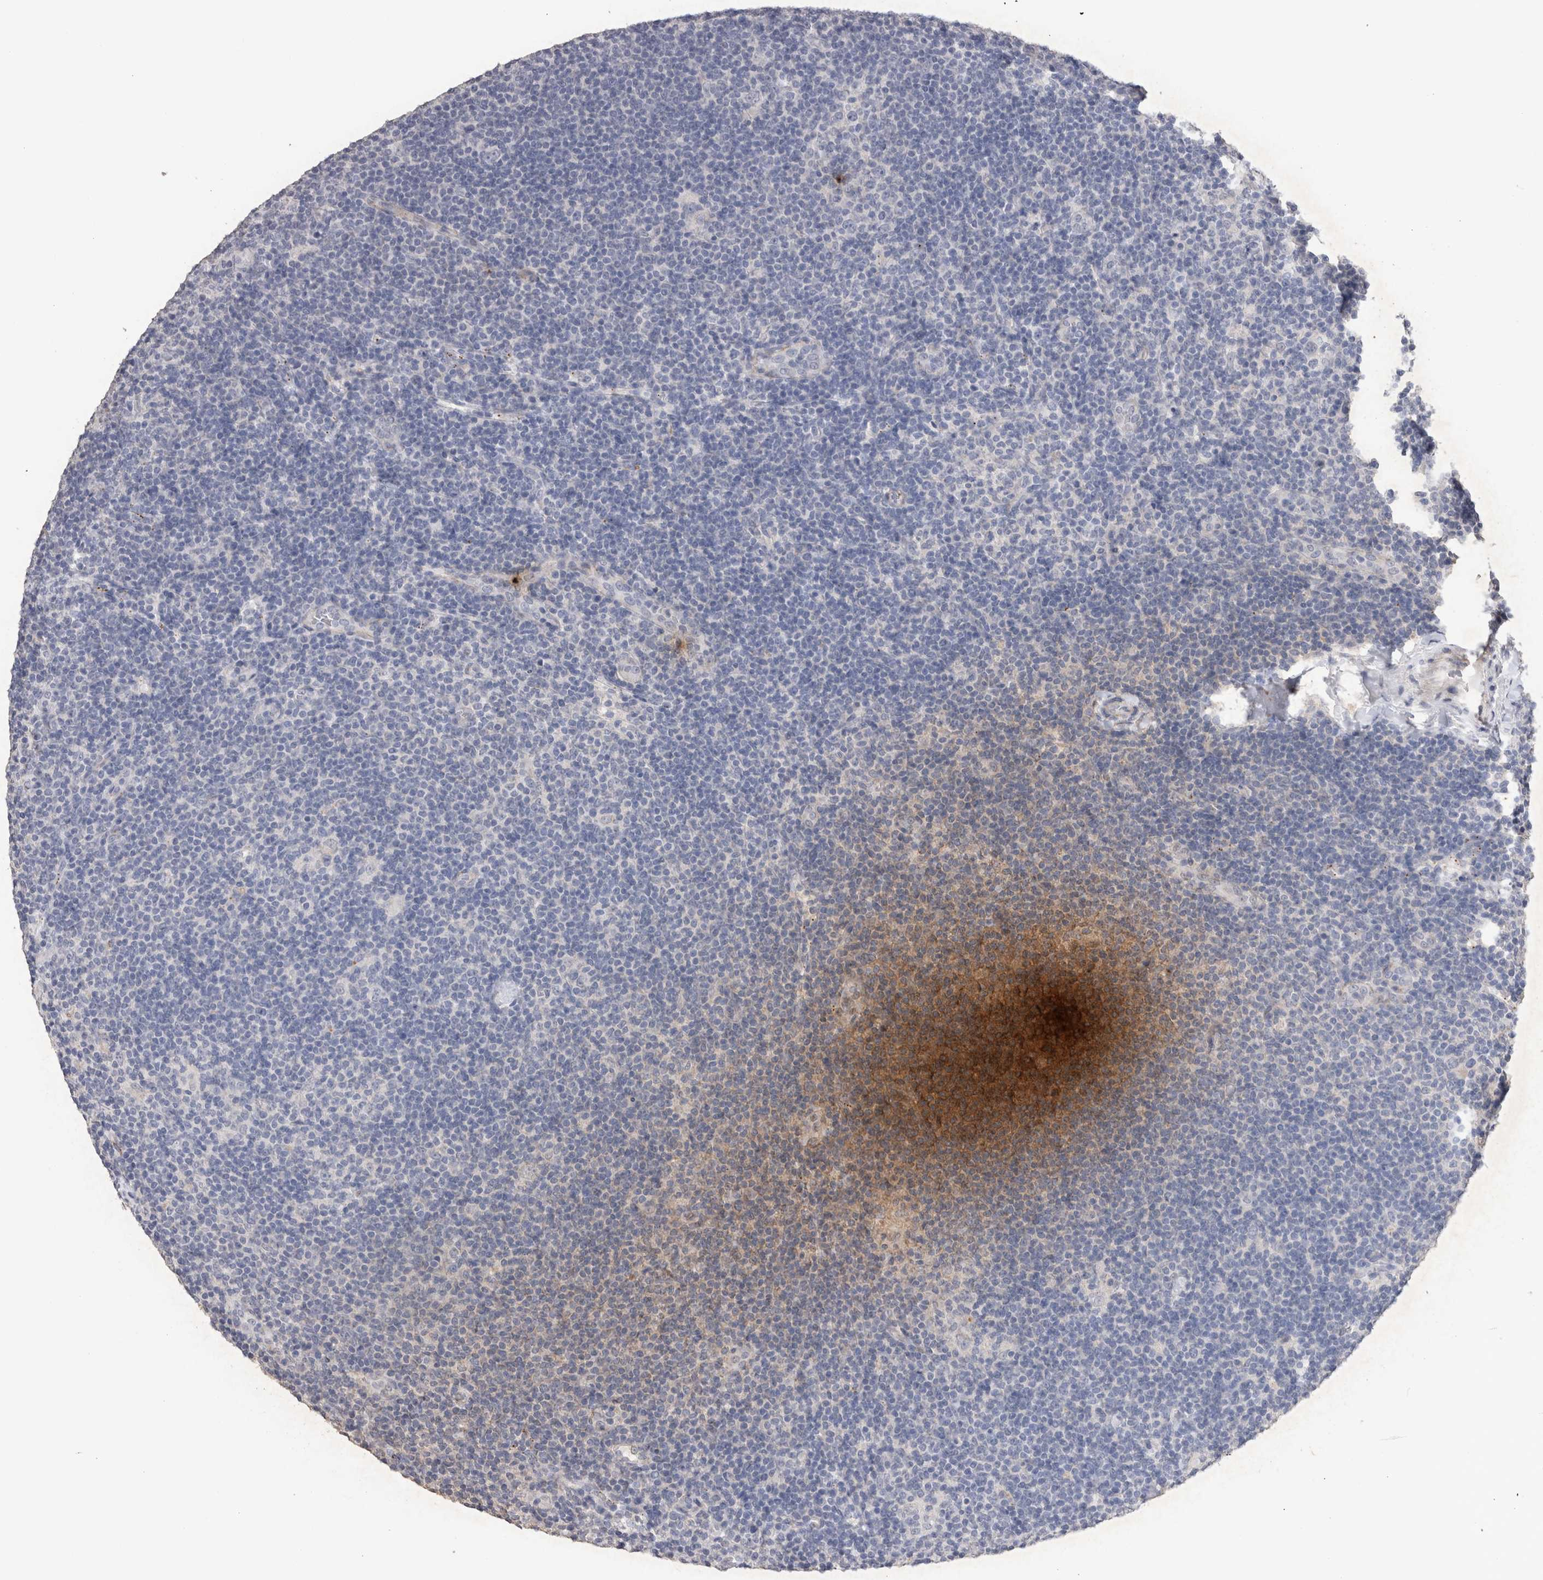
{"staining": {"intensity": "negative", "quantity": "none", "location": "none"}, "tissue": "lymphoma", "cell_type": "Tumor cells", "image_type": "cancer", "snomed": [{"axis": "morphology", "description": "Hodgkin's disease, NOS"}, {"axis": "topography", "description": "Lymph node"}], "caption": "Immunohistochemistry of human Hodgkin's disease reveals no expression in tumor cells.", "gene": "CDH6", "patient": {"sex": "female", "age": 57}}